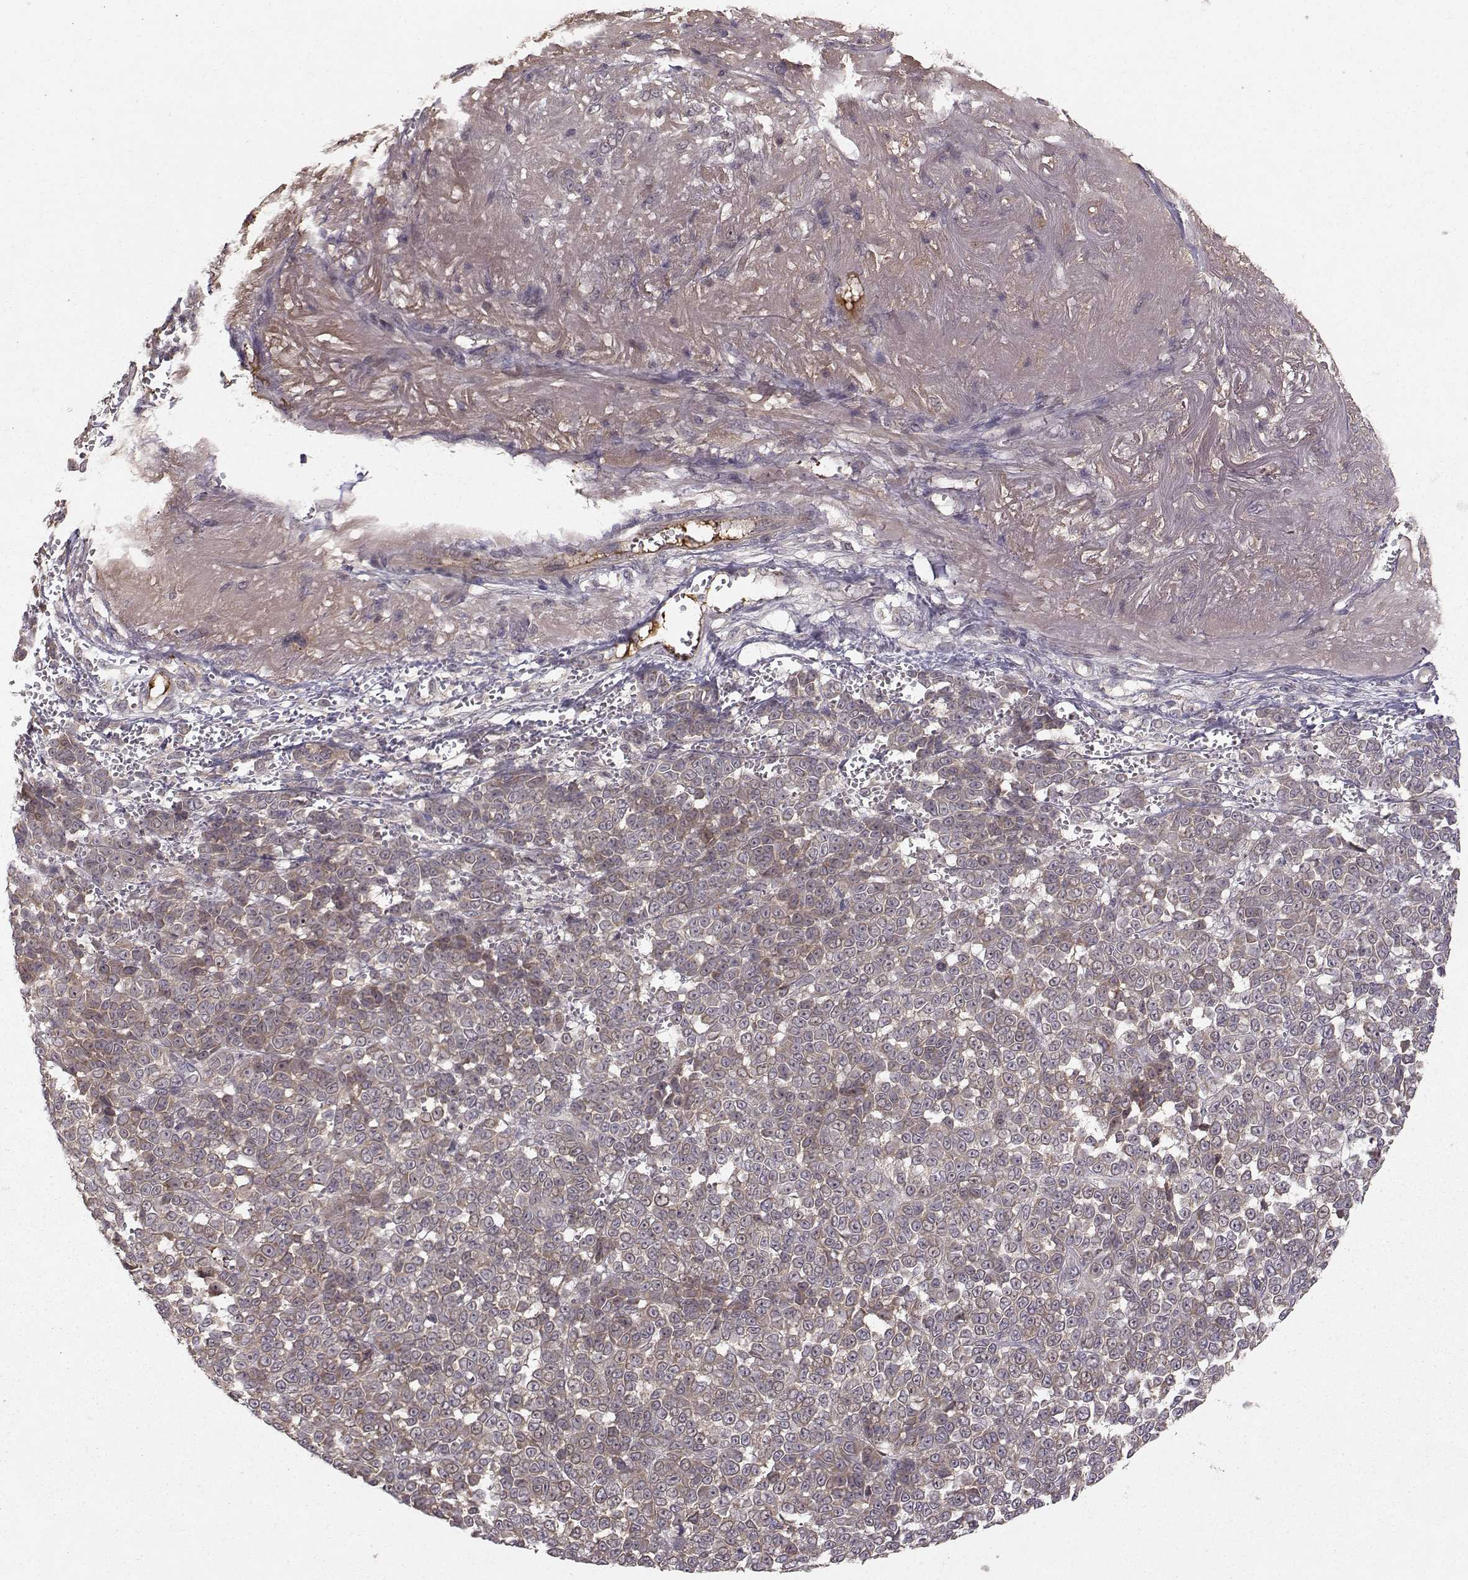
{"staining": {"intensity": "weak", "quantity": "<25%", "location": "cytoplasmic/membranous"}, "tissue": "melanoma", "cell_type": "Tumor cells", "image_type": "cancer", "snomed": [{"axis": "morphology", "description": "Malignant melanoma, NOS"}, {"axis": "topography", "description": "Skin"}], "caption": "A histopathology image of malignant melanoma stained for a protein displays no brown staining in tumor cells.", "gene": "WNT6", "patient": {"sex": "female", "age": 95}}